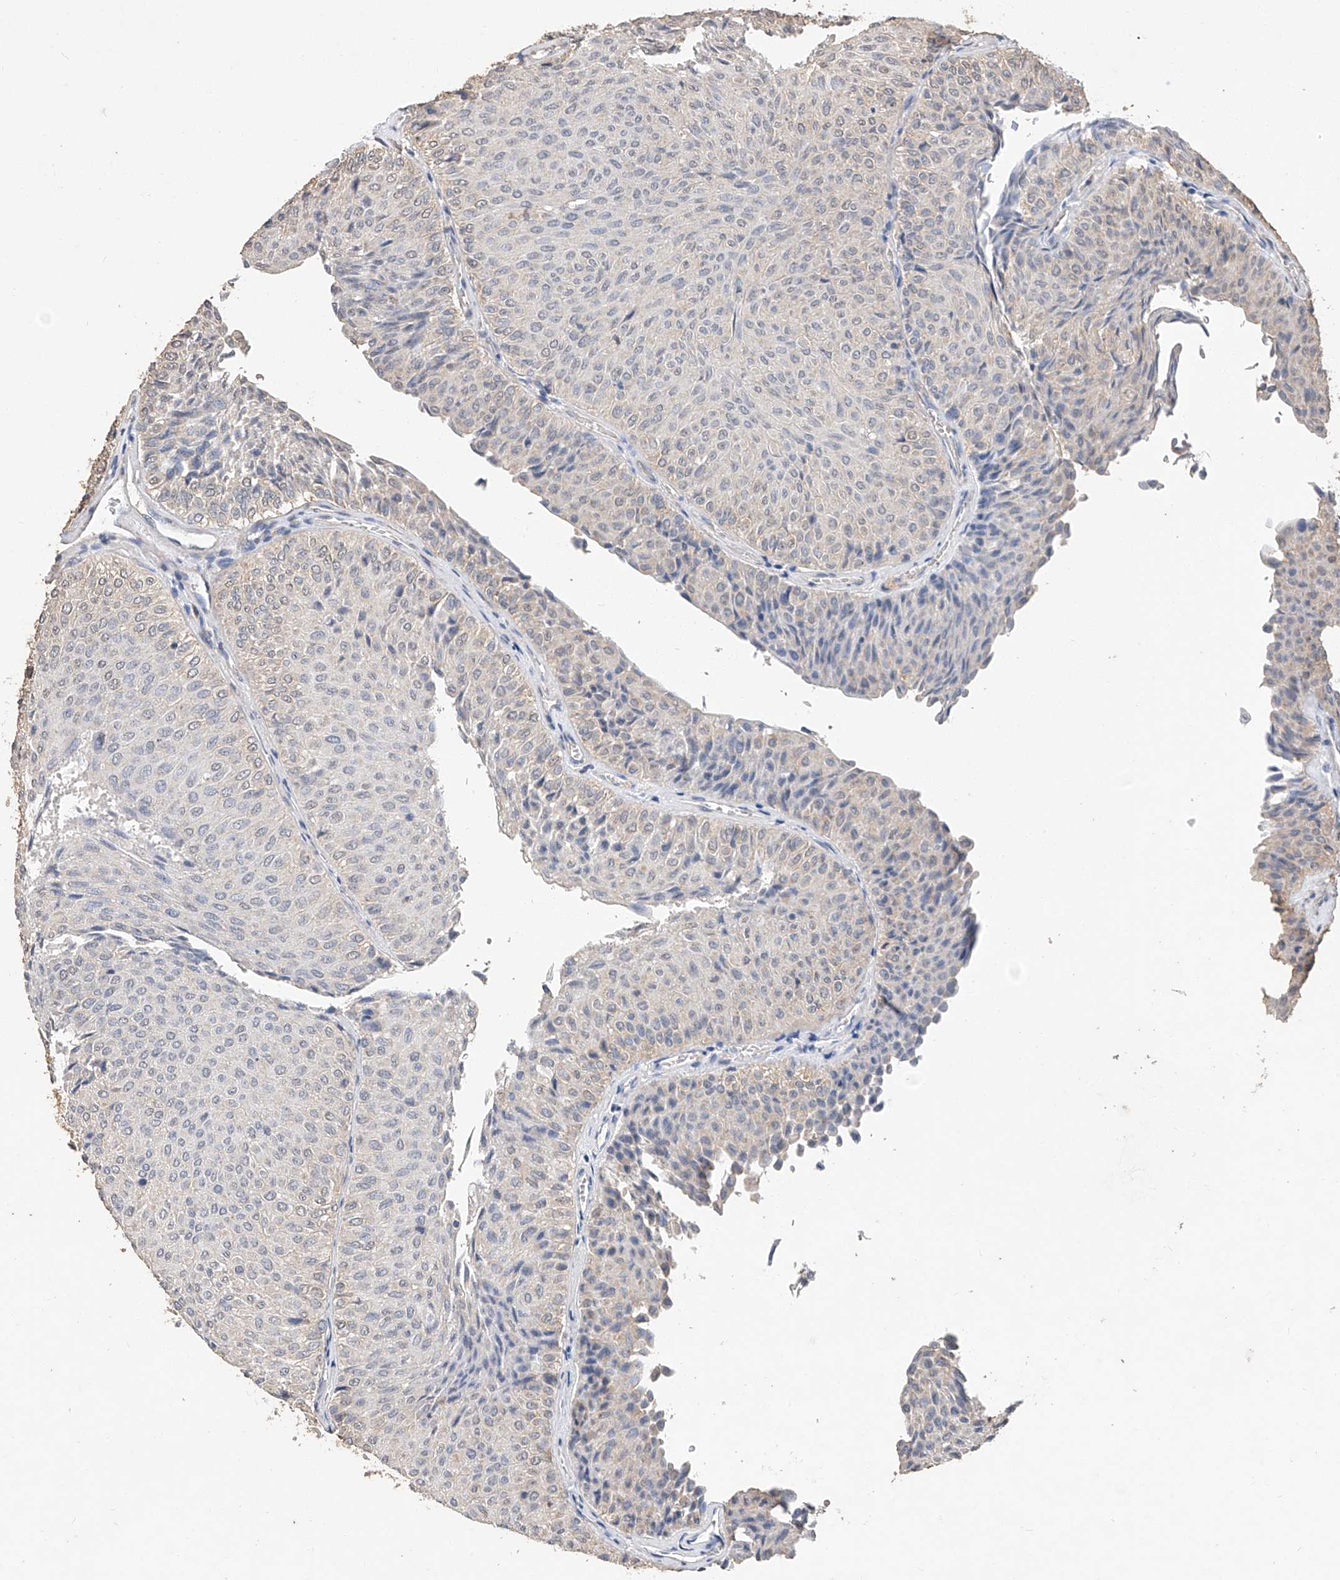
{"staining": {"intensity": "negative", "quantity": "none", "location": "none"}, "tissue": "urothelial cancer", "cell_type": "Tumor cells", "image_type": "cancer", "snomed": [{"axis": "morphology", "description": "Urothelial carcinoma, Low grade"}, {"axis": "topography", "description": "Urinary bladder"}], "caption": "This is an IHC histopathology image of human urothelial carcinoma (low-grade). There is no staining in tumor cells.", "gene": "CERS4", "patient": {"sex": "male", "age": 78}}